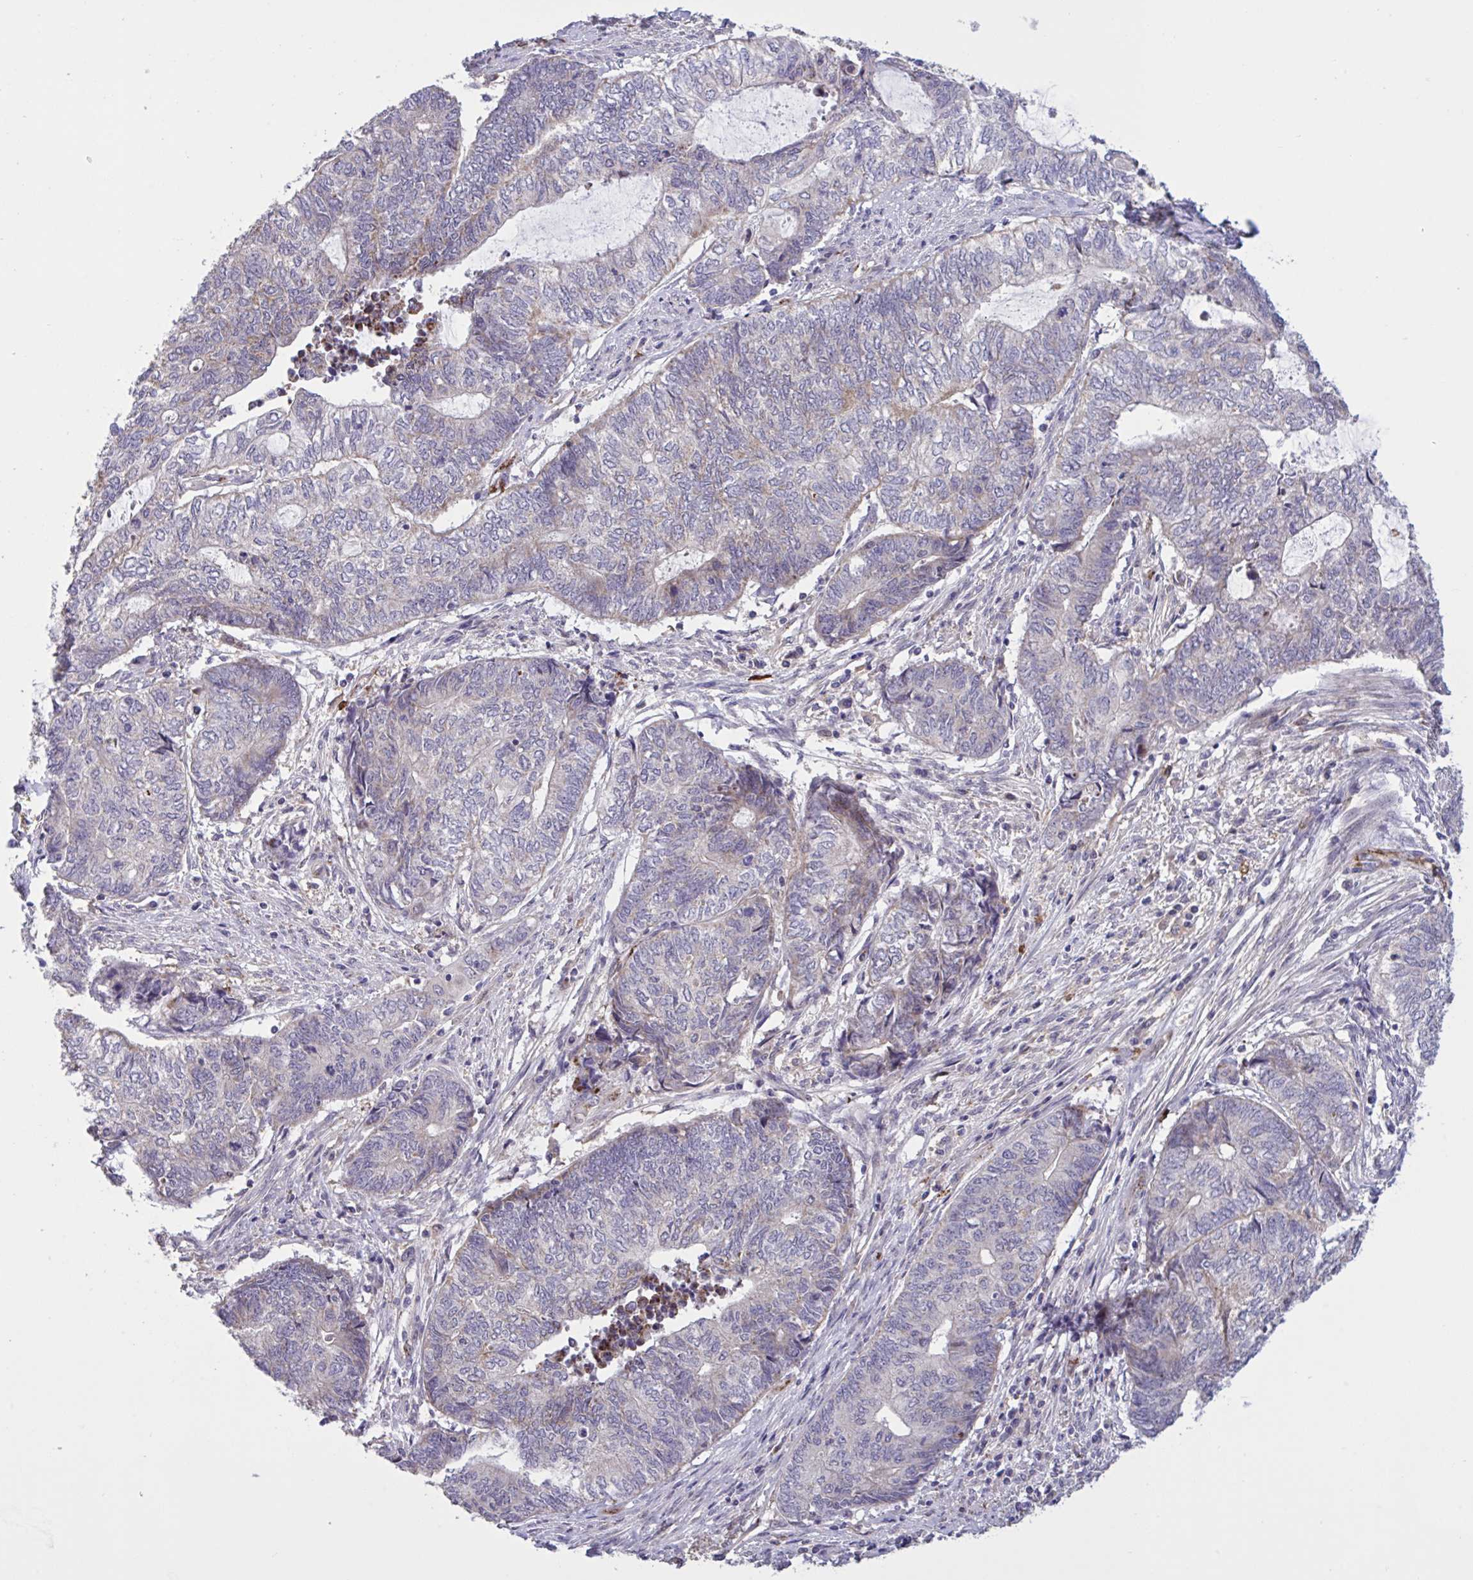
{"staining": {"intensity": "weak", "quantity": "<25%", "location": "cytoplasmic/membranous"}, "tissue": "endometrial cancer", "cell_type": "Tumor cells", "image_type": "cancer", "snomed": [{"axis": "morphology", "description": "Adenocarcinoma, NOS"}, {"axis": "topography", "description": "Uterus"}, {"axis": "topography", "description": "Endometrium"}], "caption": "Endometrial cancer (adenocarcinoma) stained for a protein using immunohistochemistry (IHC) exhibits no positivity tumor cells.", "gene": "CD101", "patient": {"sex": "female", "age": 70}}